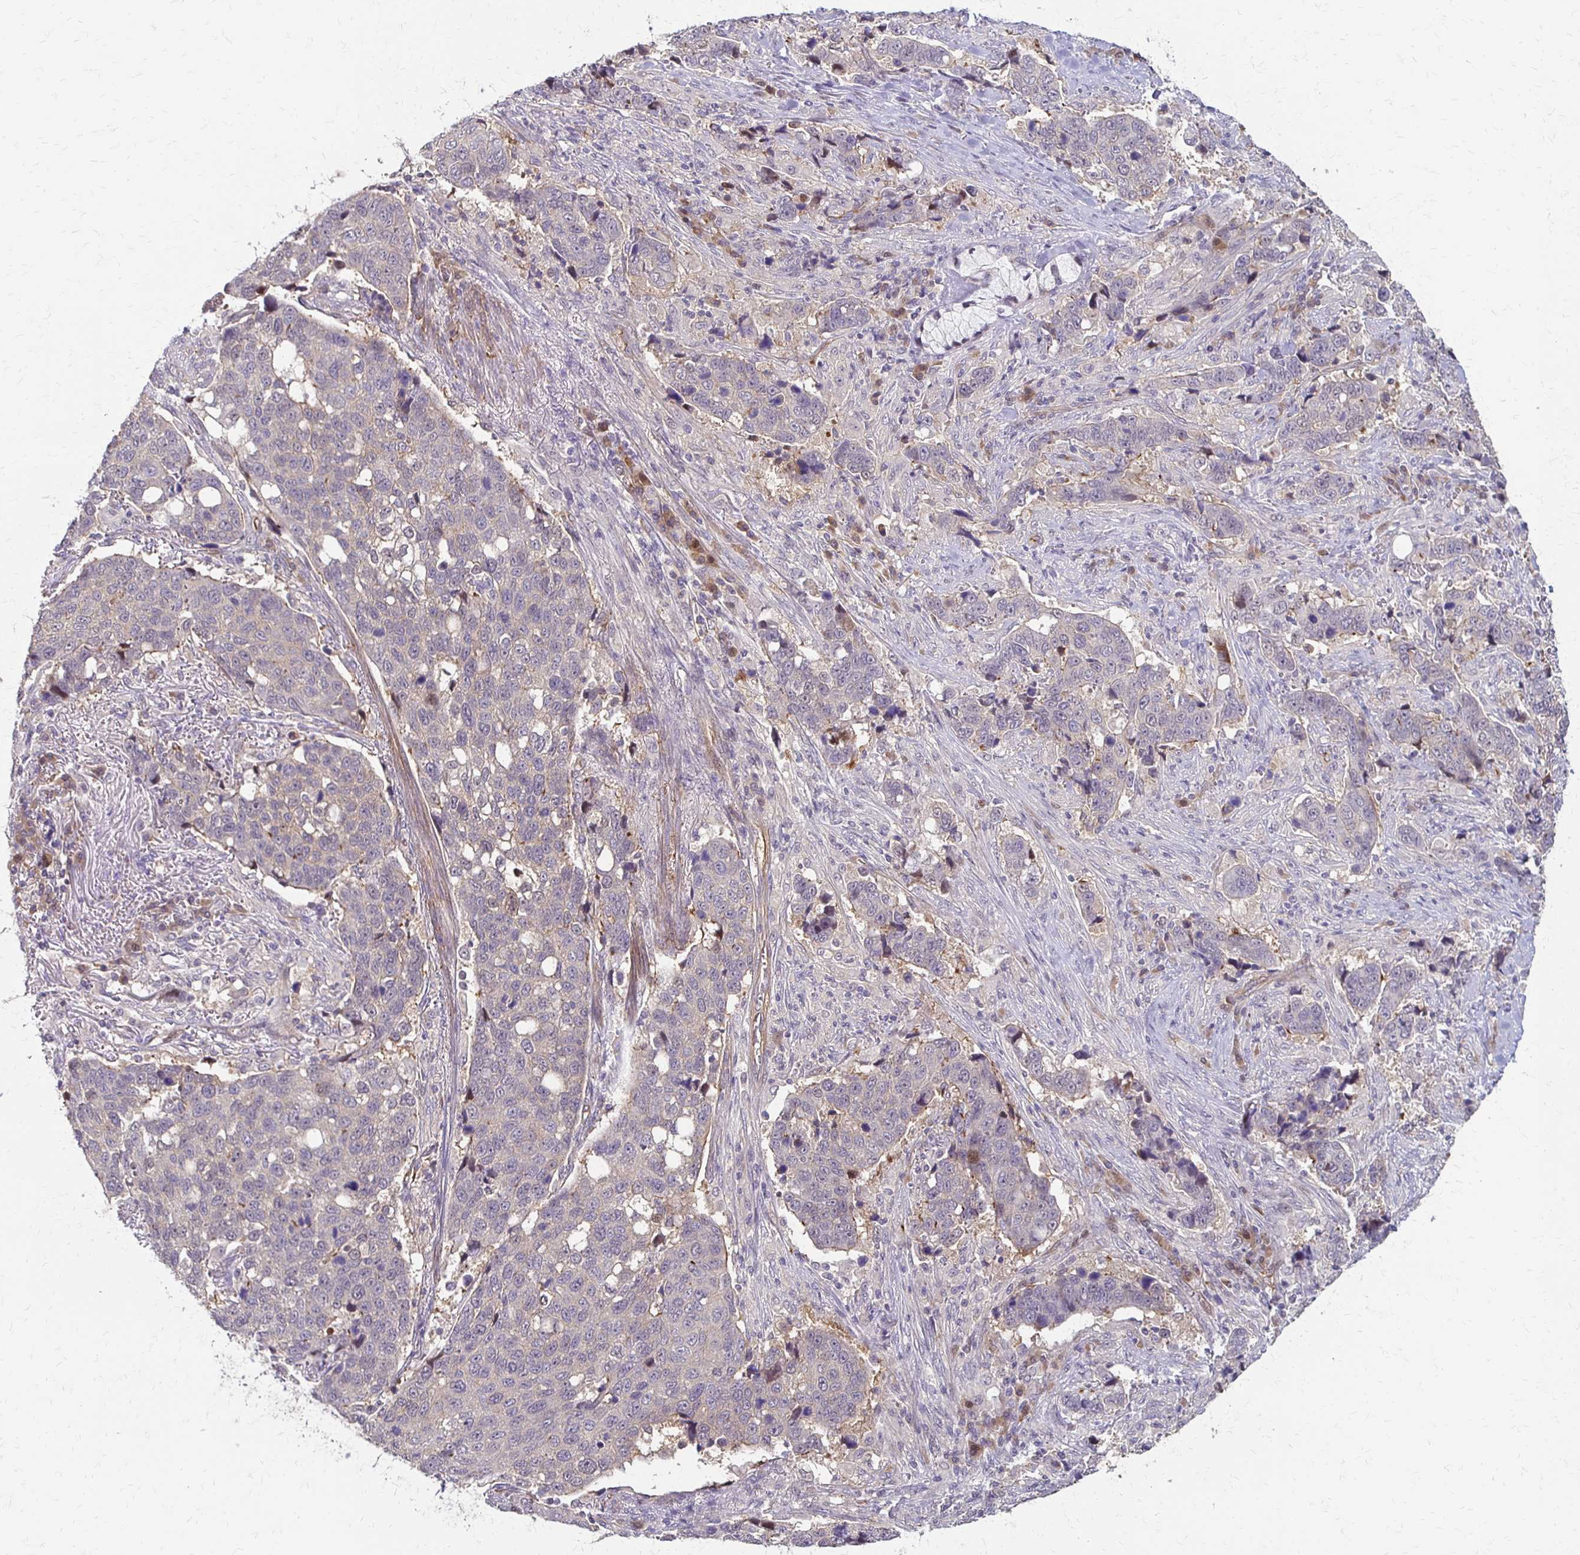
{"staining": {"intensity": "negative", "quantity": "none", "location": "none"}, "tissue": "lung cancer", "cell_type": "Tumor cells", "image_type": "cancer", "snomed": [{"axis": "morphology", "description": "Squamous cell carcinoma, NOS"}, {"axis": "topography", "description": "Lymph node"}, {"axis": "topography", "description": "Lung"}], "caption": "Lung squamous cell carcinoma was stained to show a protein in brown. There is no significant expression in tumor cells.", "gene": "CFL2", "patient": {"sex": "male", "age": 61}}